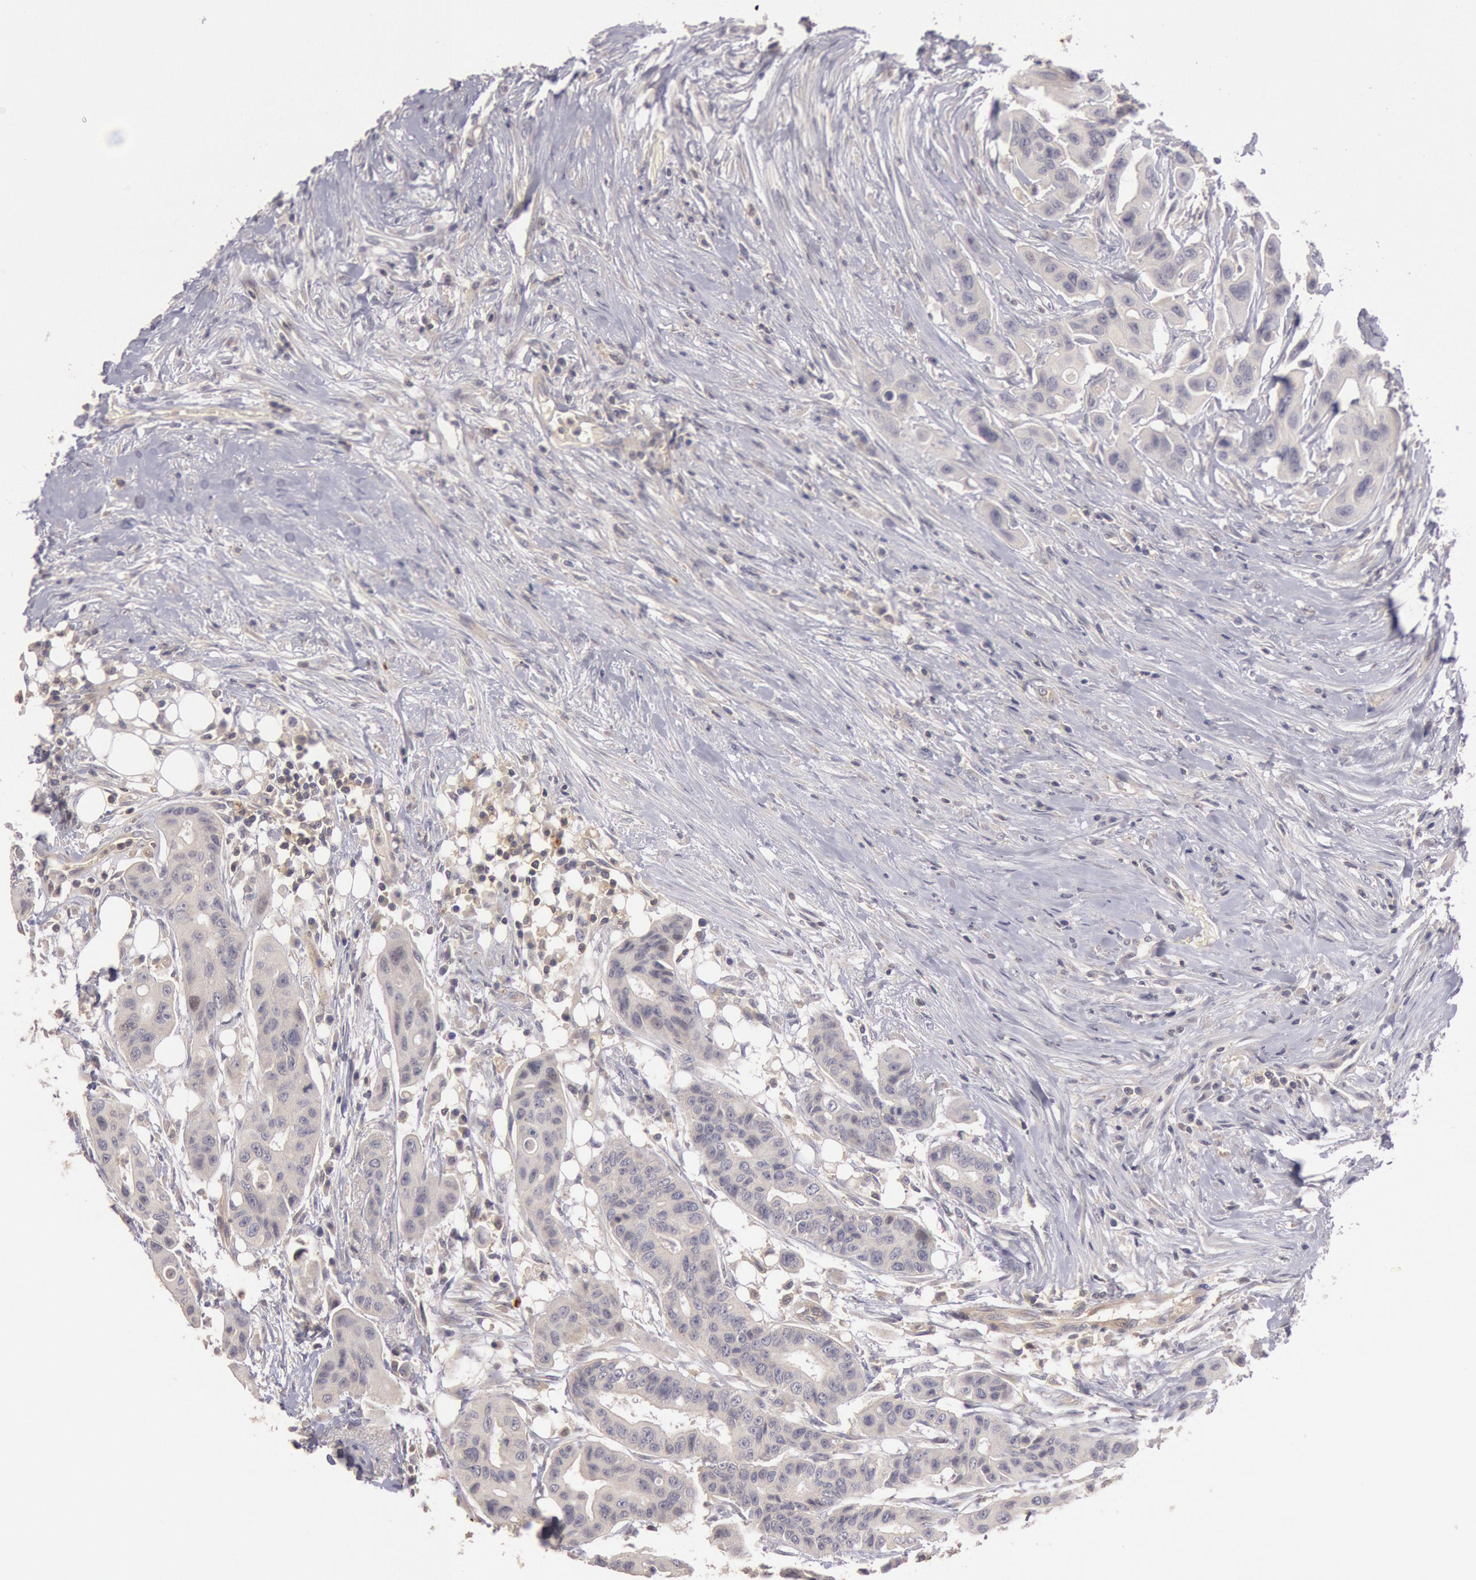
{"staining": {"intensity": "negative", "quantity": "none", "location": "none"}, "tissue": "colorectal cancer", "cell_type": "Tumor cells", "image_type": "cancer", "snomed": [{"axis": "morphology", "description": "Adenocarcinoma, NOS"}, {"axis": "topography", "description": "Colon"}], "caption": "The micrograph shows no significant positivity in tumor cells of colorectal cancer (adenocarcinoma).", "gene": "PIK3R1", "patient": {"sex": "female", "age": 70}}